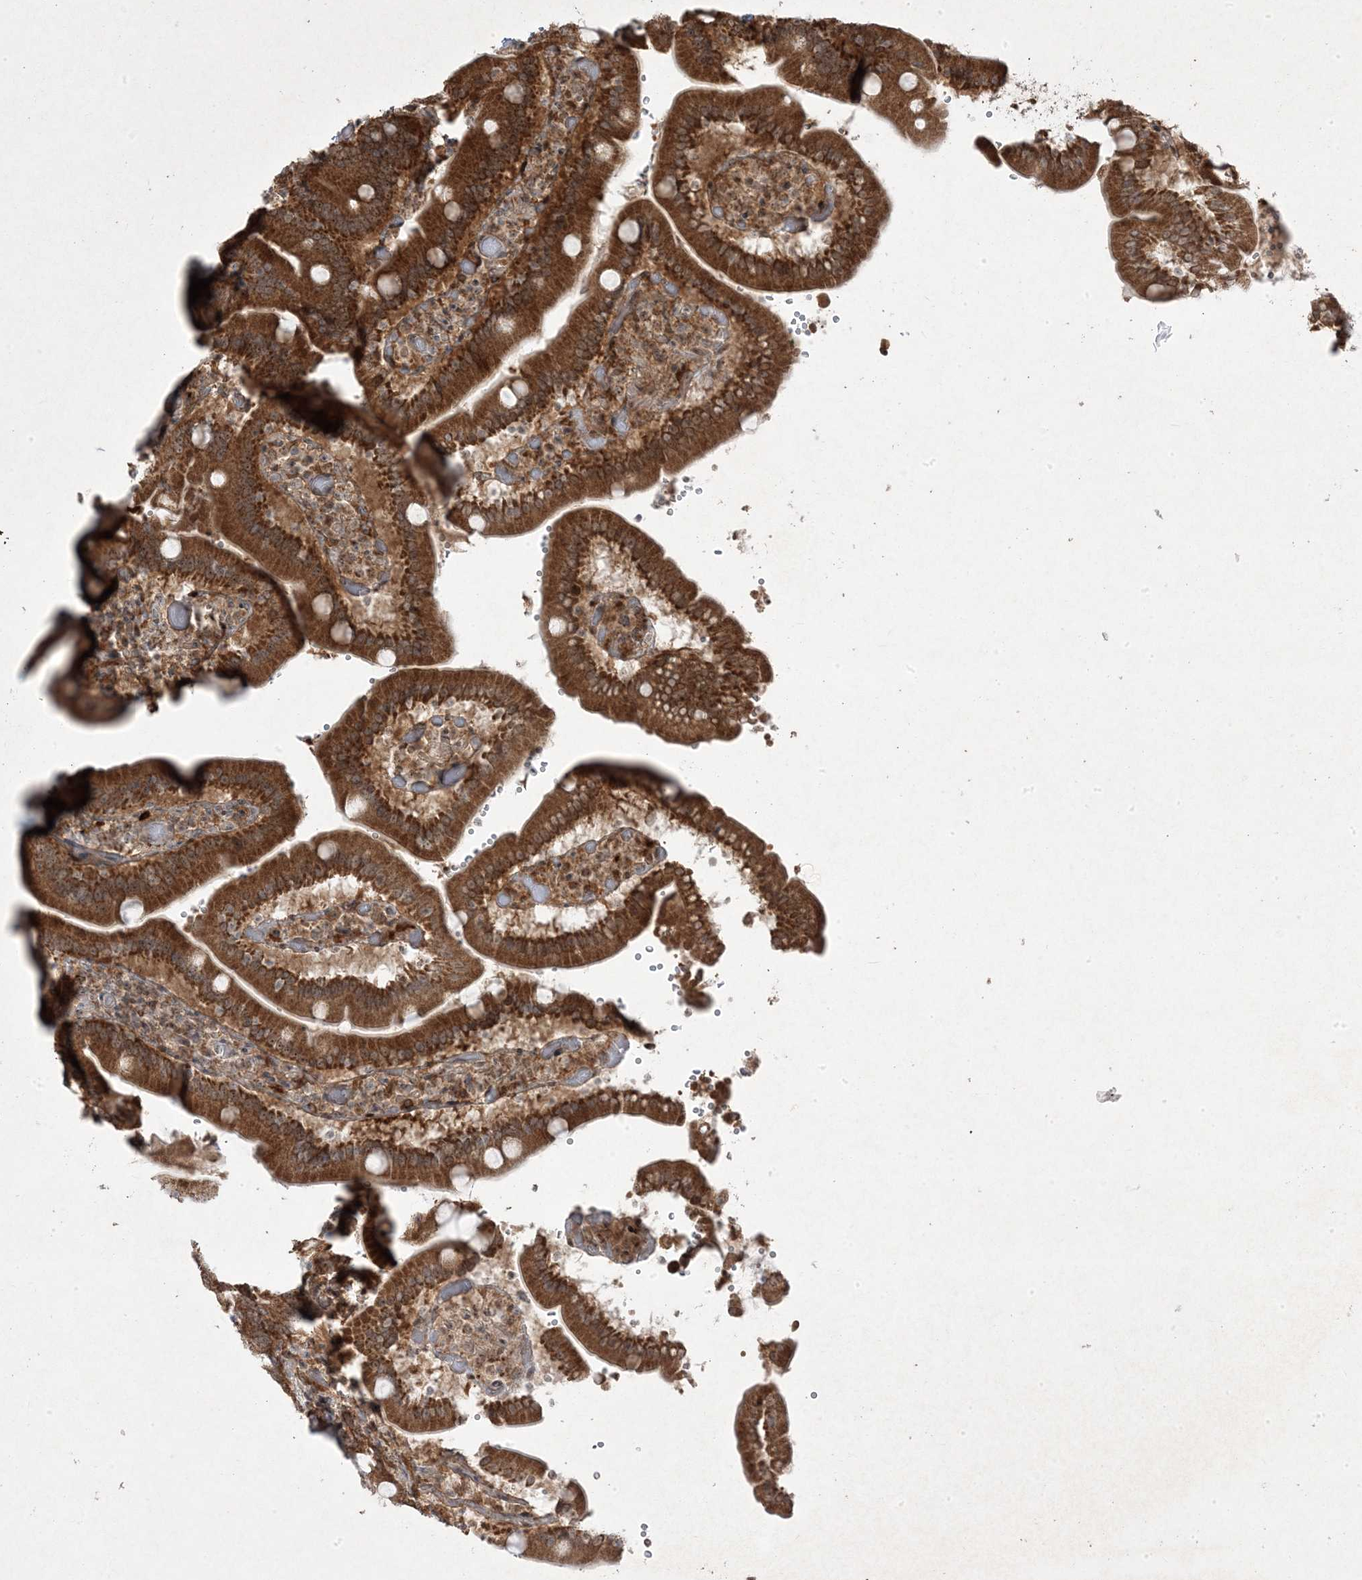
{"staining": {"intensity": "strong", "quantity": ">75%", "location": "cytoplasmic/membranous,nuclear"}, "tissue": "duodenum", "cell_type": "Glandular cells", "image_type": "normal", "snomed": [{"axis": "morphology", "description": "Normal tissue, NOS"}, {"axis": "topography", "description": "Duodenum"}], "caption": "Duodenum stained with immunohistochemistry (IHC) reveals strong cytoplasmic/membranous,nuclear expression in approximately >75% of glandular cells.", "gene": "PLEKHM2", "patient": {"sex": "female", "age": 62}}